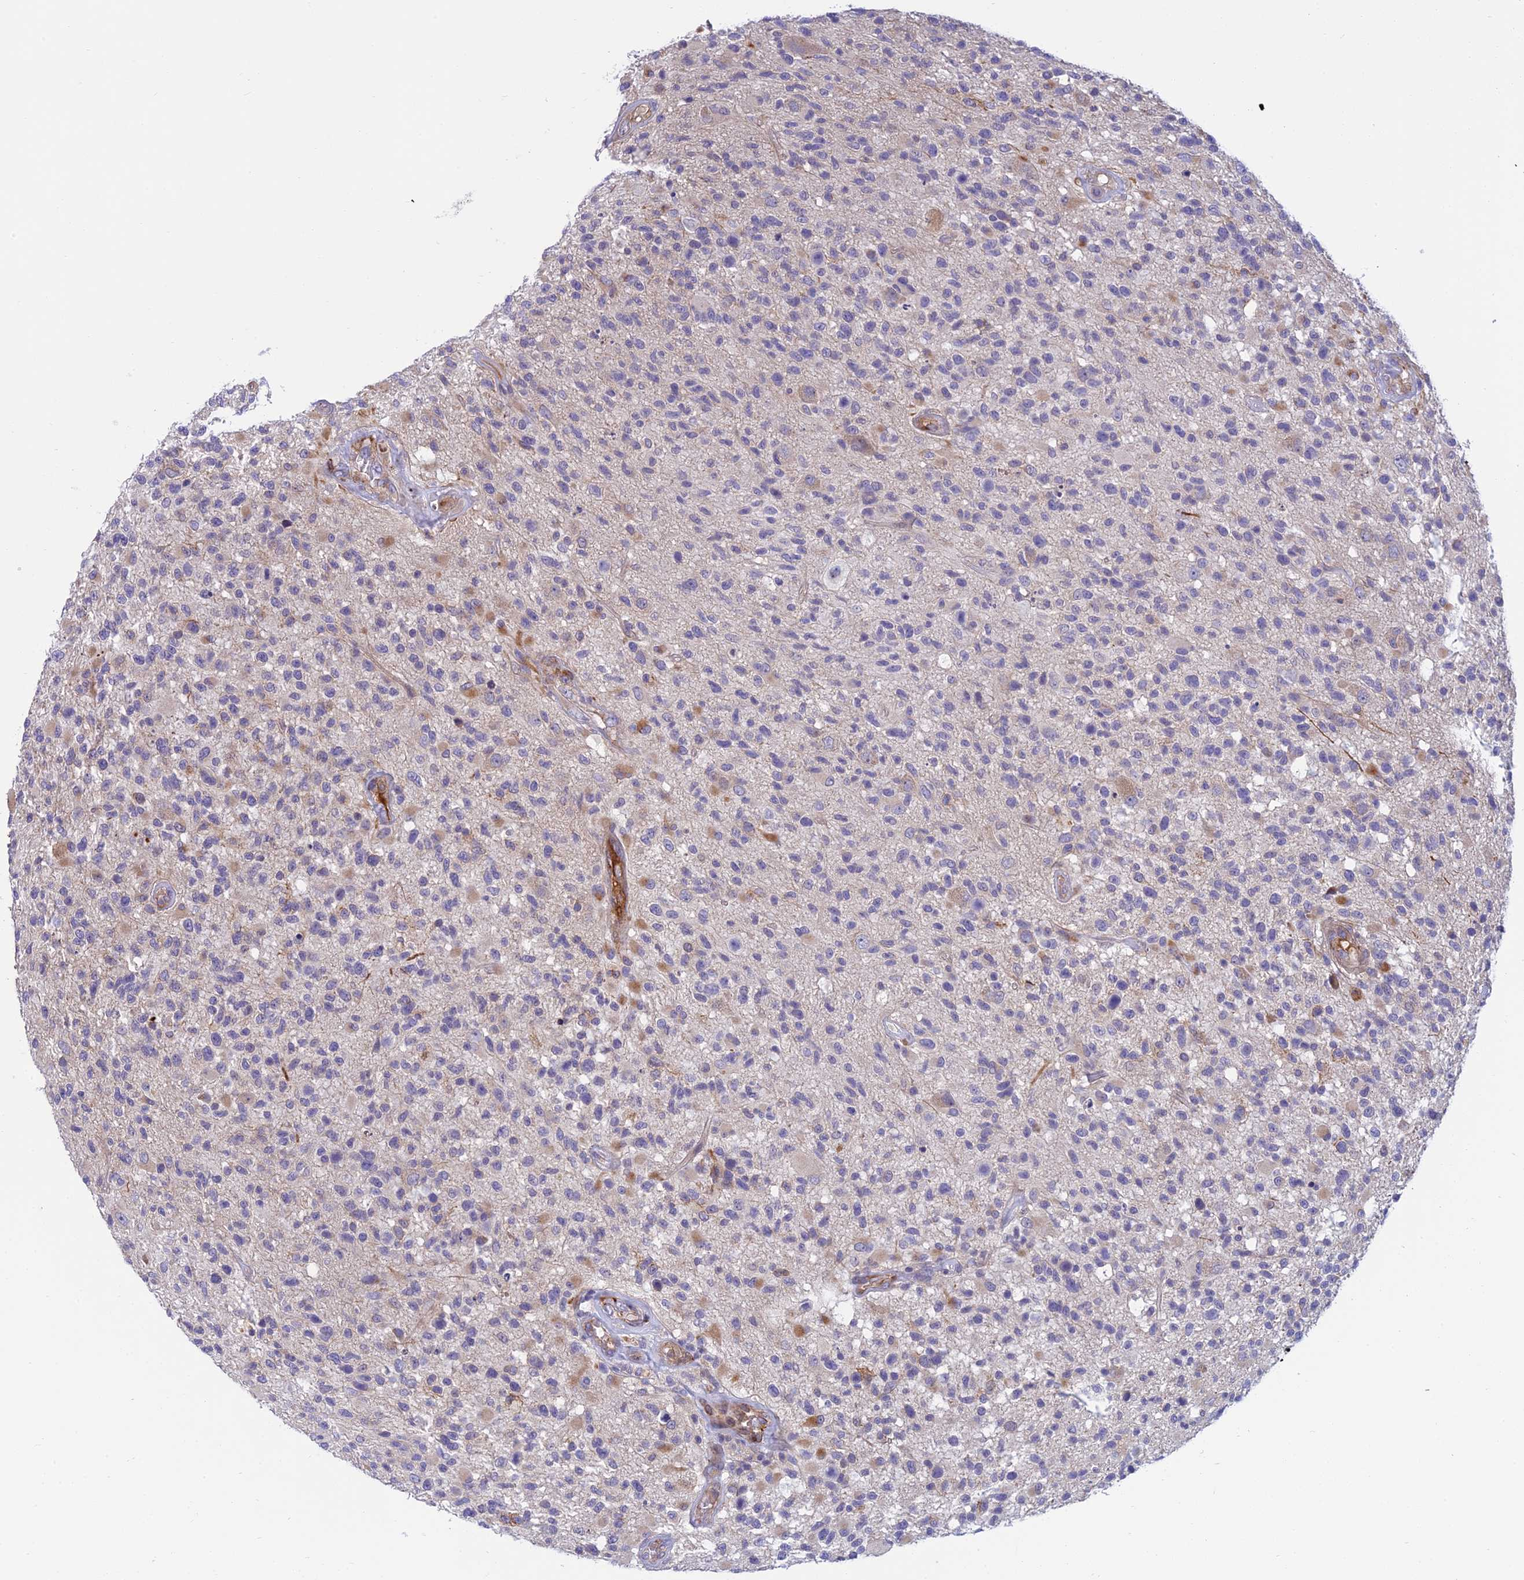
{"staining": {"intensity": "negative", "quantity": "none", "location": "none"}, "tissue": "glioma", "cell_type": "Tumor cells", "image_type": "cancer", "snomed": [{"axis": "morphology", "description": "Glioma, malignant, High grade"}, {"axis": "morphology", "description": "Glioblastoma, NOS"}, {"axis": "topography", "description": "Brain"}], "caption": "This is an immunohistochemistry image of human glioblastoma. There is no expression in tumor cells.", "gene": "DUS2", "patient": {"sex": "male", "age": 60}}